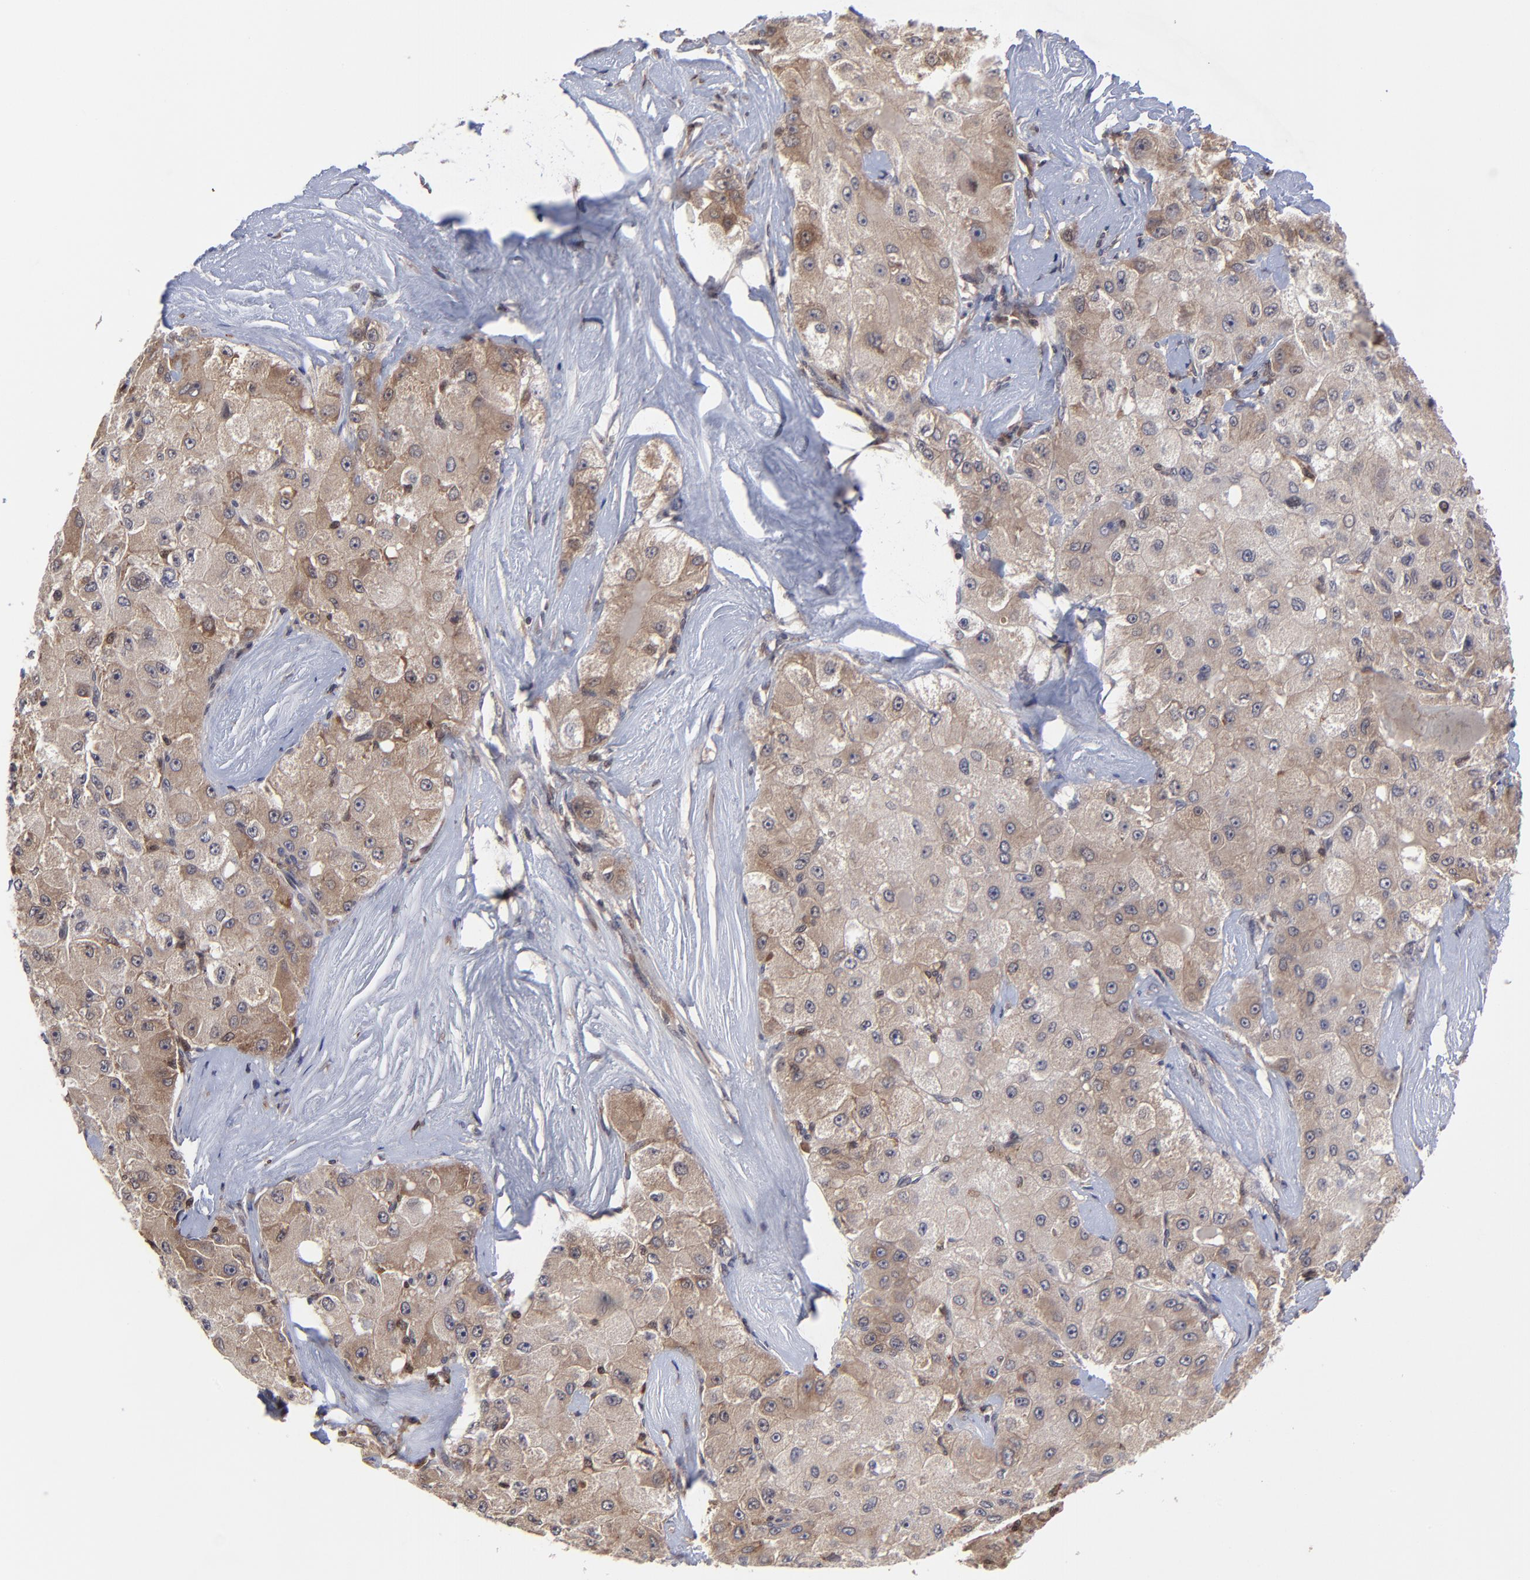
{"staining": {"intensity": "moderate", "quantity": "25%-75%", "location": "cytoplasmic/membranous"}, "tissue": "liver cancer", "cell_type": "Tumor cells", "image_type": "cancer", "snomed": [{"axis": "morphology", "description": "Carcinoma, Hepatocellular, NOS"}, {"axis": "topography", "description": "Liver"}], "caption": "This micrograph displays liver cancer stained with immunohistochemistry to label a protein in brown. The cytoplasmic/membranous of tumor cells show moderate positivity for the protein. Nuclei are counter-stained blue.", "gene": "UBE2L6", "patient": {"sex": "male", "age": 80}}